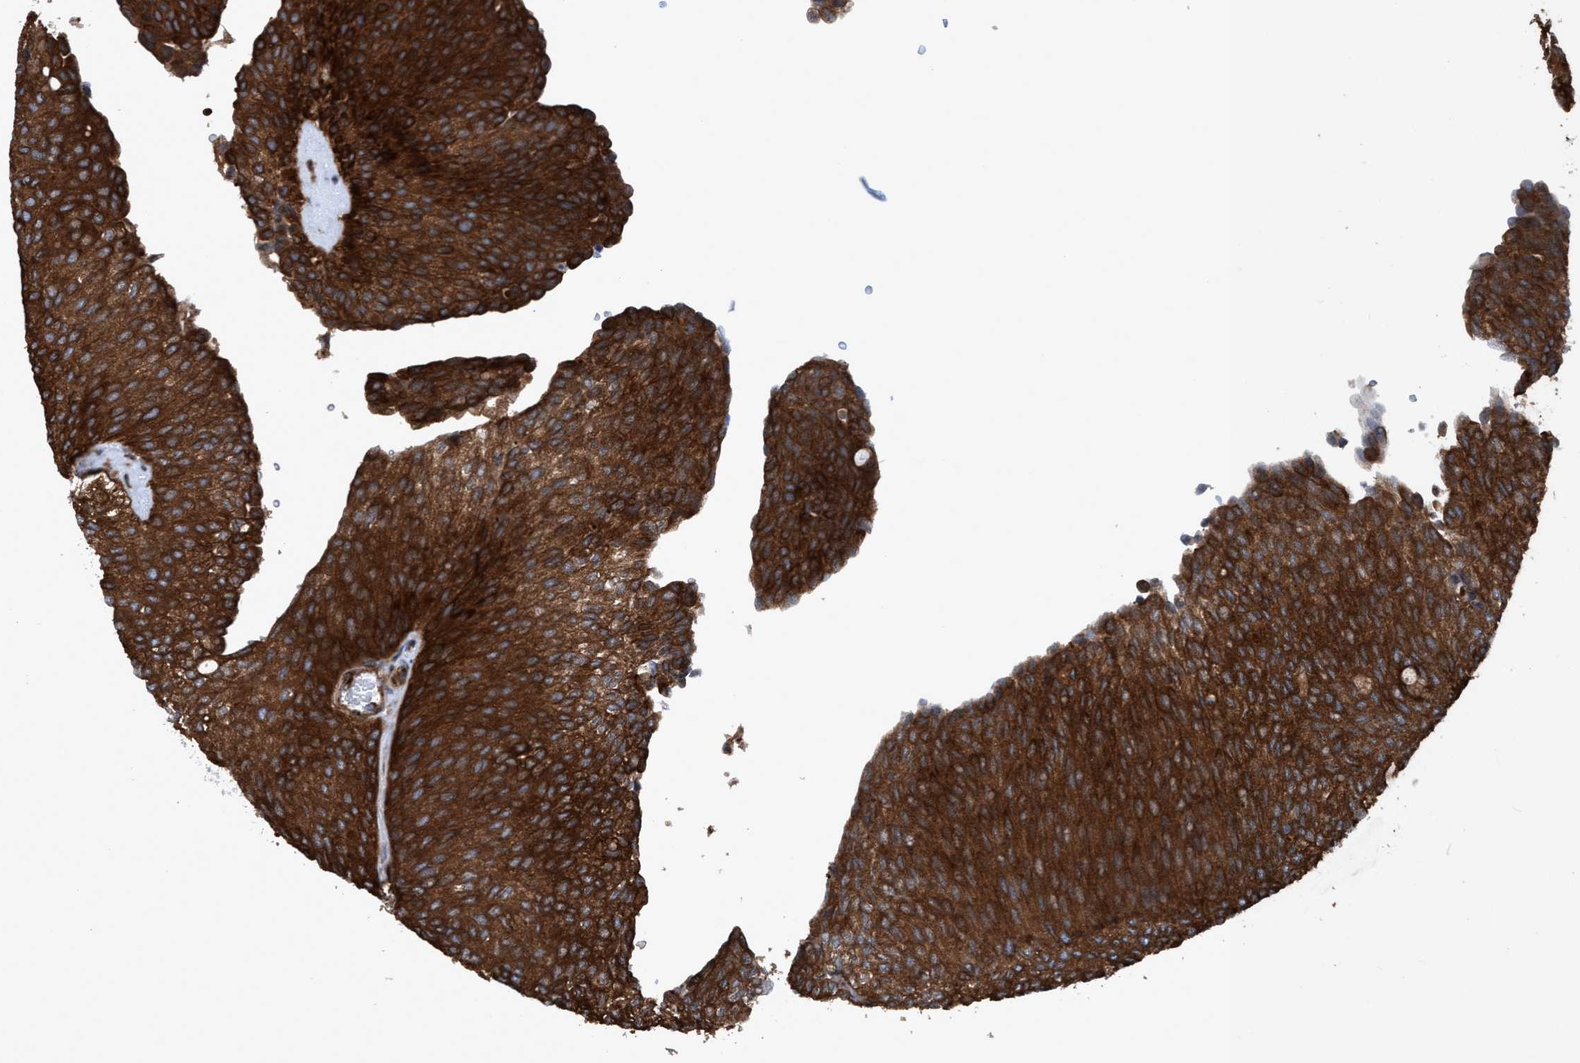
{"staining": {"intensity": "strong", "quantity": ">75%", "location": "cytoplasmic/membranous"}, "tissue": "urothelial cancer", "cell_type": "Tumor cells", "image_type": "cancer", "snomed": [{"axis": "morphology", "description": "Urothelial carcinoma, Low grade"}, {"axis": "topography", "description": "Urinary bladder"}], "caption": "Immunohistochemistry (IHC) micrograph of neoplastic tissue: urothelial cancer stained using immunohistochemistry displays high levels of strong protein expression localized specifically in the cytoplasmic/membranous of tumor cells, appearing as a cytoplasmic/membranous brown color.", "gene": "NMT1", "patient": {"sex": "female", "age": 79}}